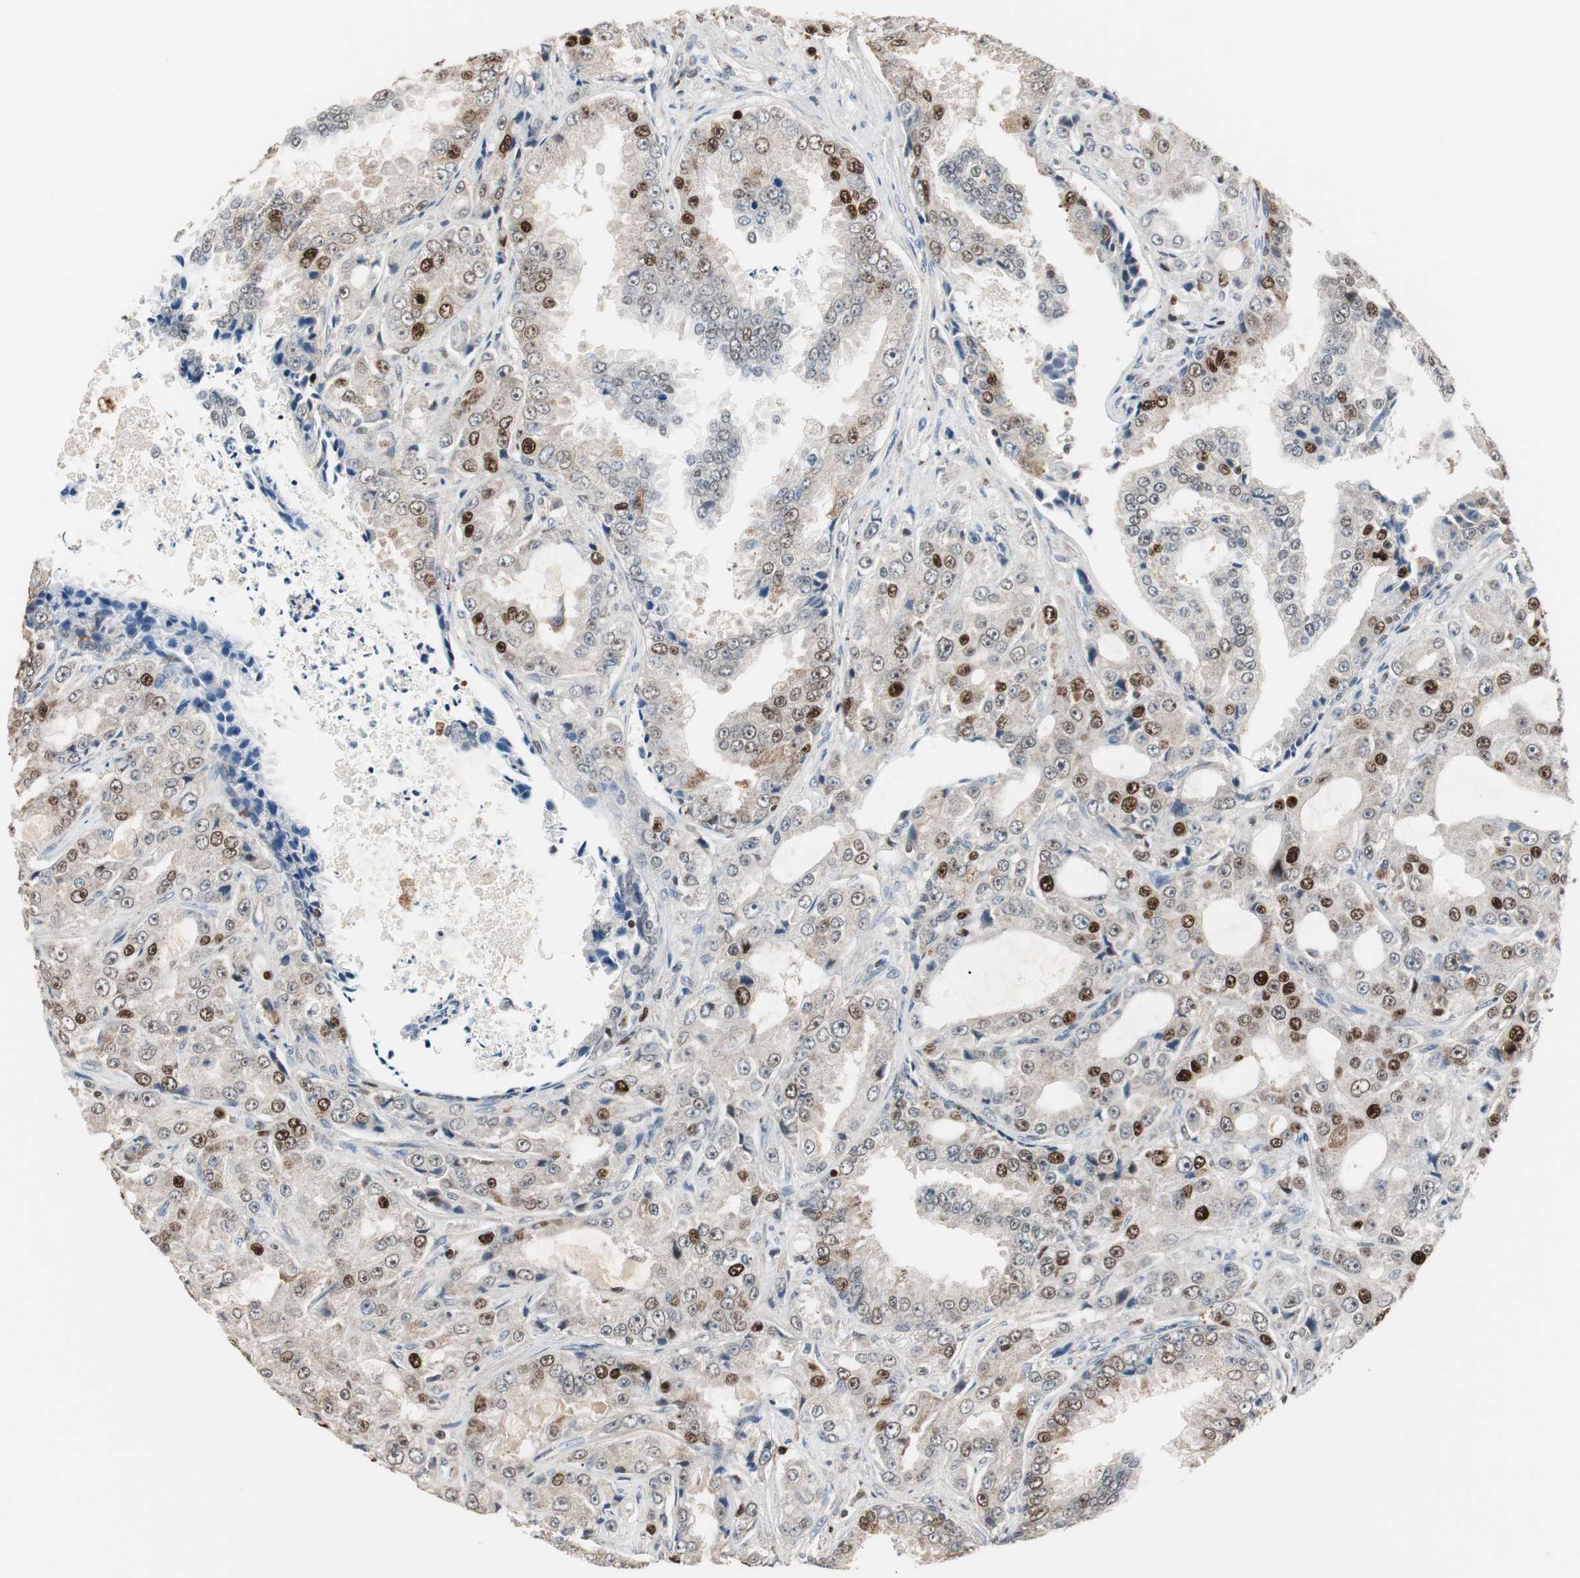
{"staining": {"intensity": "strong", "quantity": "25%-75%", "location": "nuclear"}, "tissue": "prostate cancer", "cell_type": "Tumor cells", "image_type": "cancer", "snomed": [{"axis": "morphology", "description": "Adenocarcinoma, High grade"}, {"axis": "topography", "description": "Prostate"}], "caption": "A high amount of strong nuclear expression is appreciated in approximately 25%-75% of tumor cells in prostate cancer (high-grade adenocarcinoma) tissue.", "gene": "FEN1", "patient": {"sex": "male", "age": 73}}